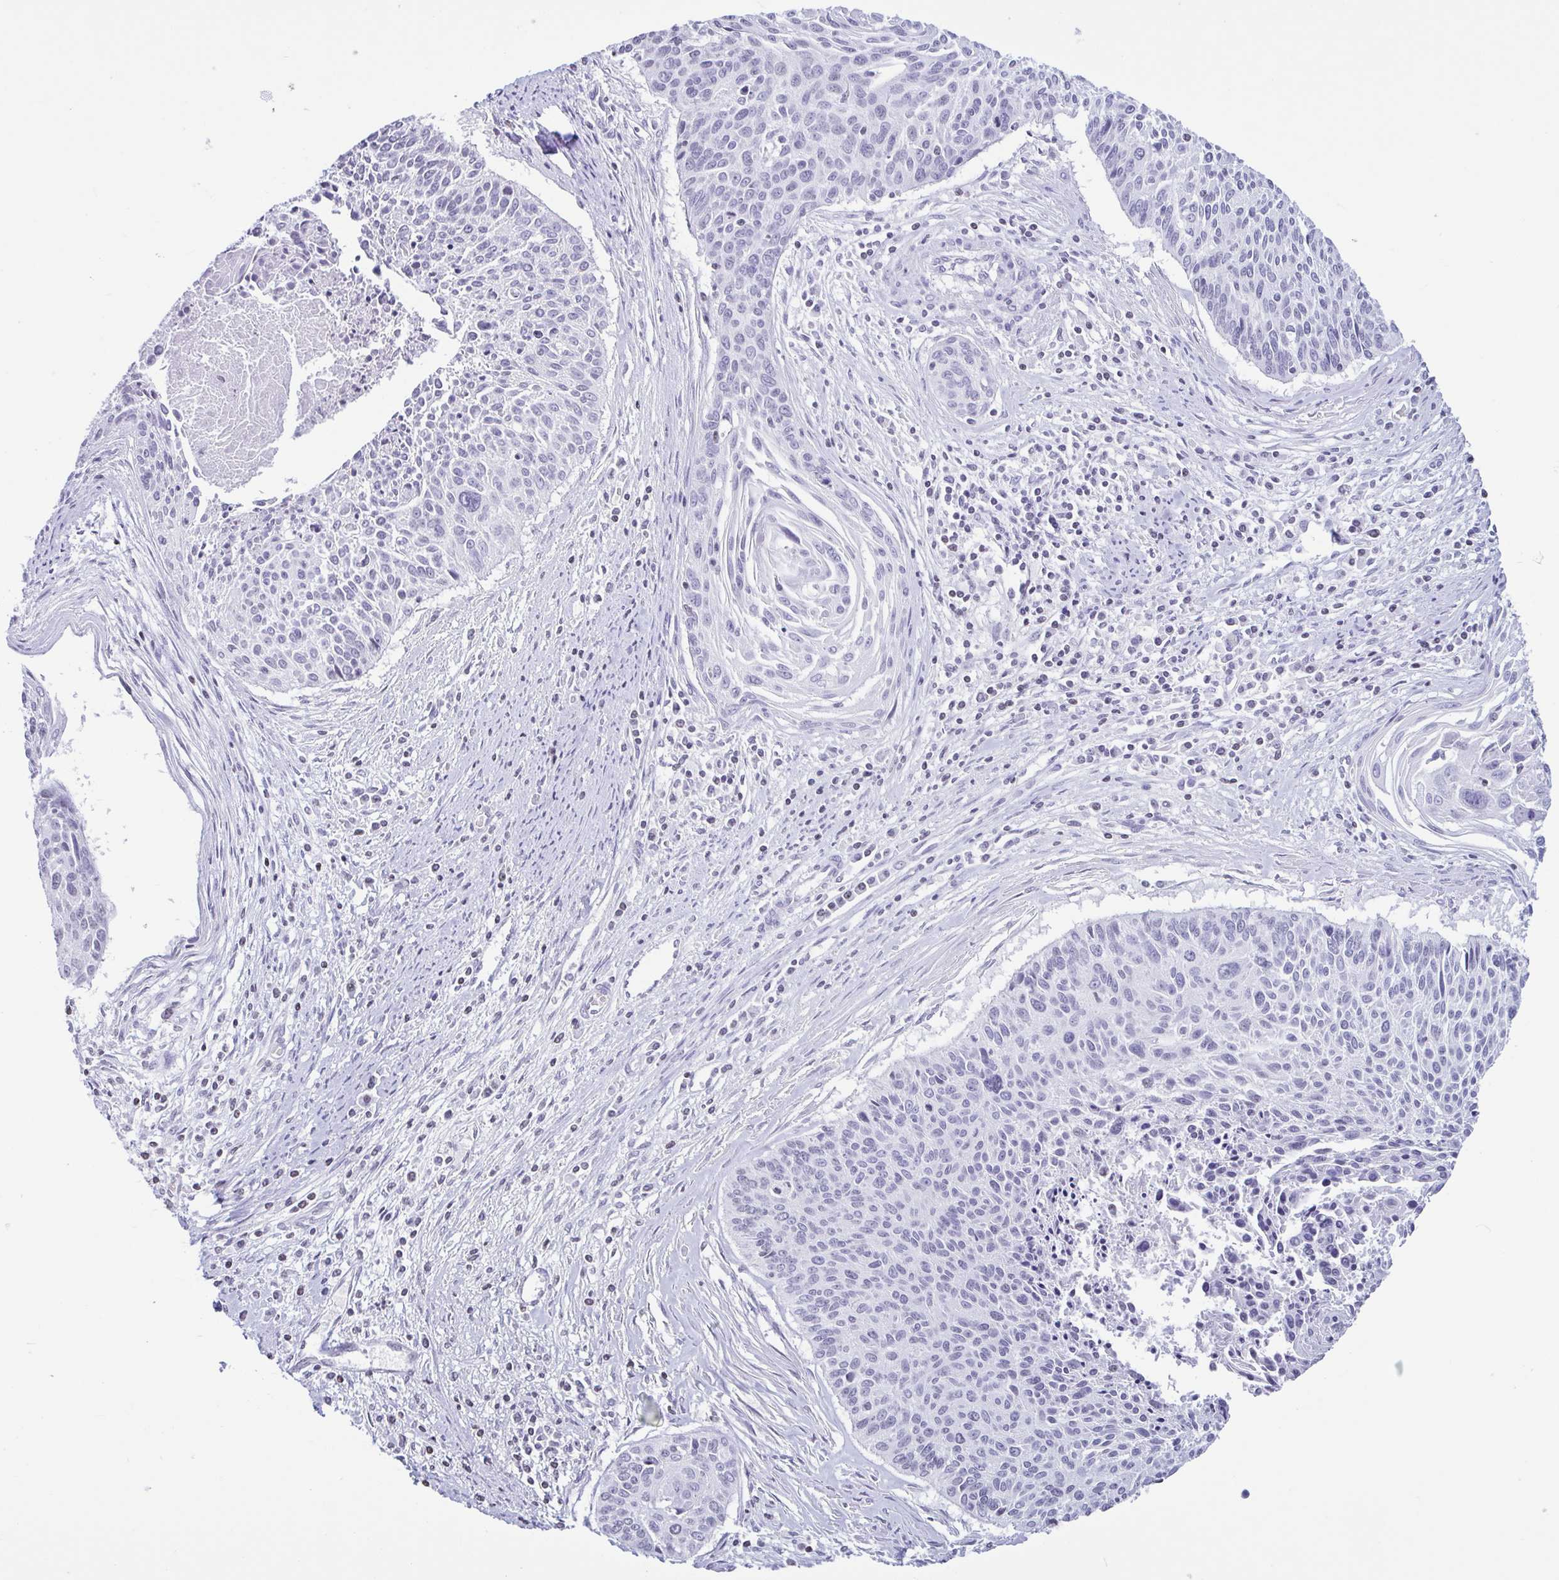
{"staining": {"intensity": "negative", "quantity": "none", "location": "none"}, "tissue": "cervical cancer", "cell_type": "Tumor cells", "image_type": "cancer", "snomed": [{"axis": "morphology", "description": "Squamous cell carcinoma, NOS"}, {"axis": "topography", "description": "Cervix"}], "caption": "Tumor cells show no significant protein expression in cervical cancer.", "gene": "VCY1B", "patient": {"sex": "female", "age": 55}}